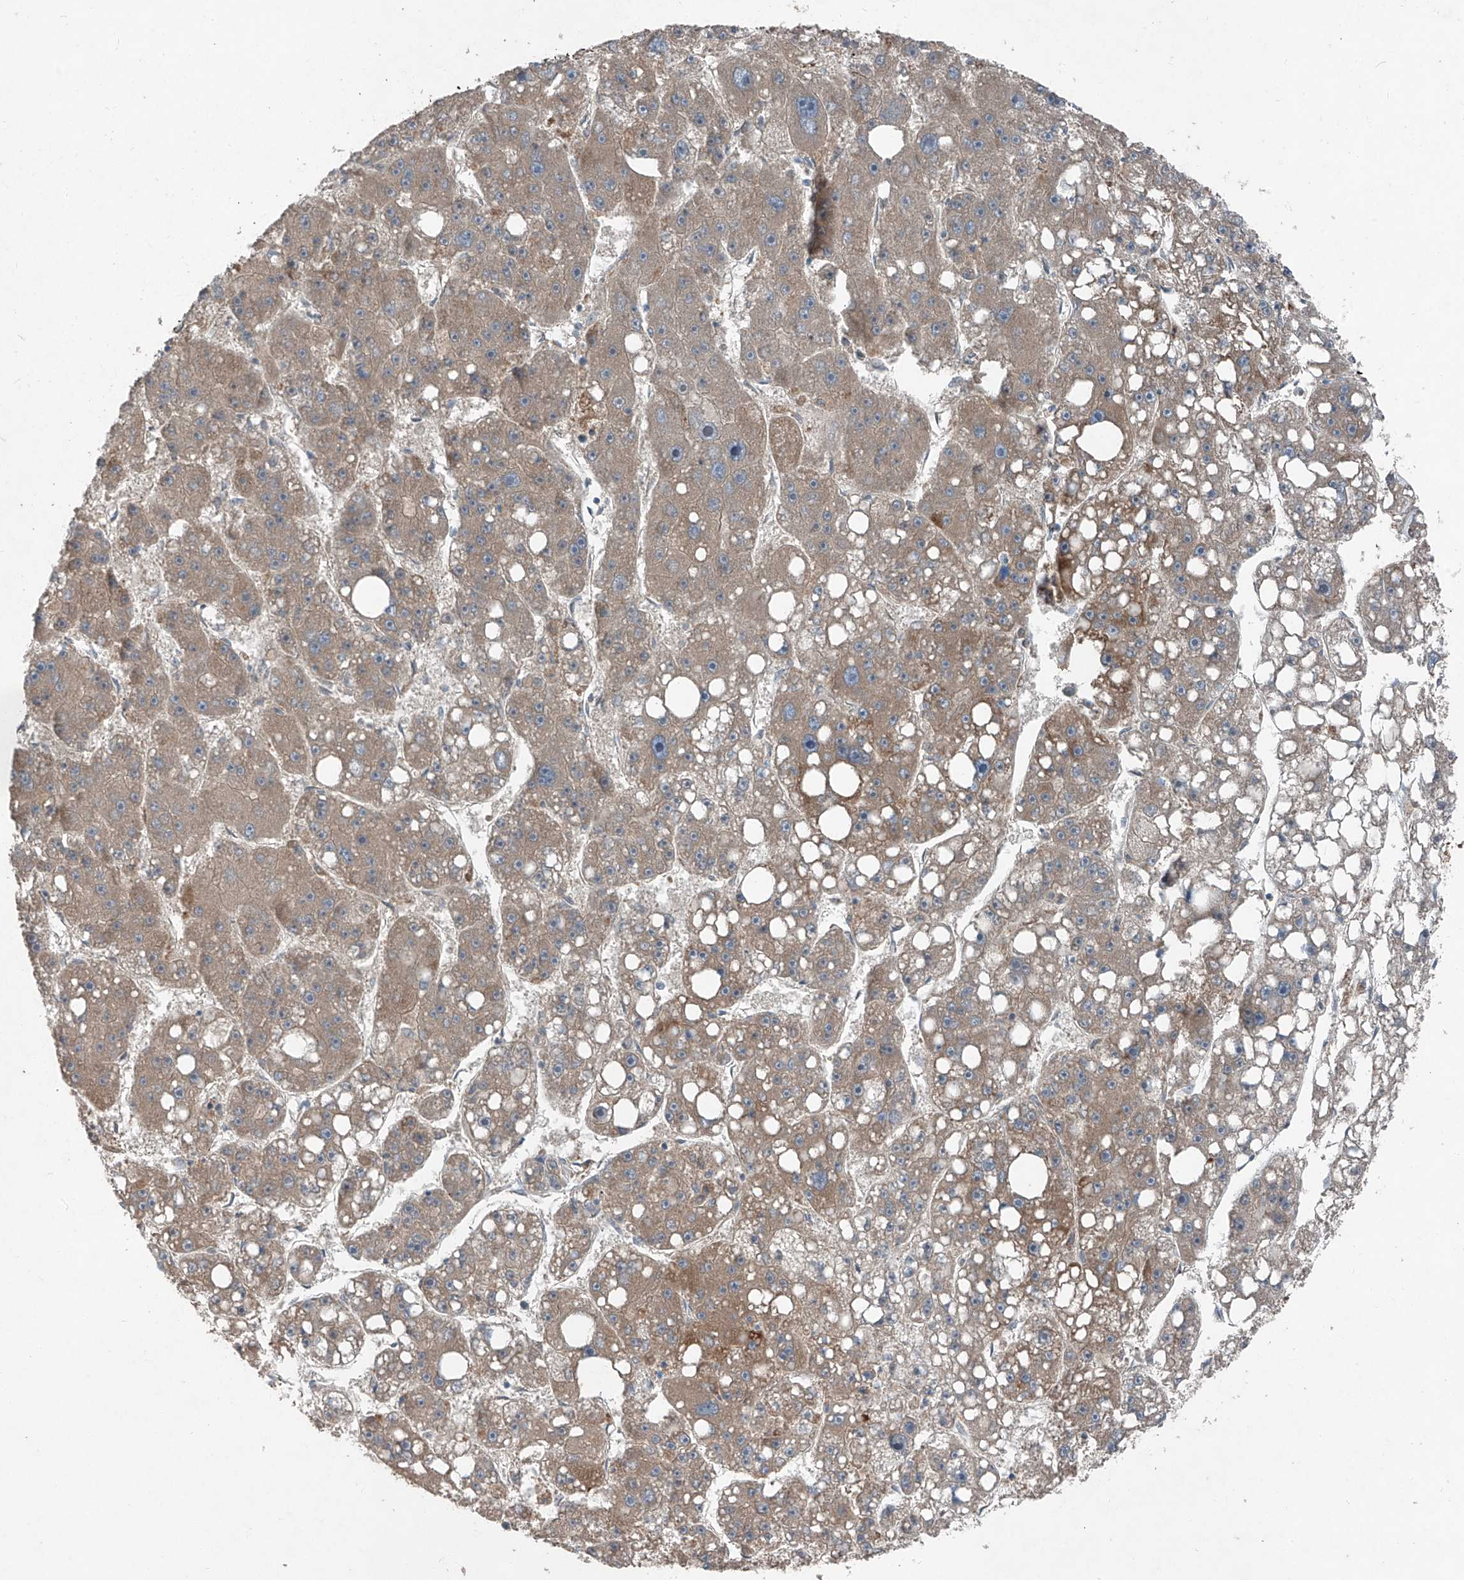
{"staining": {"intensity": "weak", "quantity": "25%-75%", "location": "cytoplasmic/membranous"}, "tissue": "liver cancer", "cell_type": "Tumor cells", "image_type": "cancer", "snomed": [{"axis": "morphology", "description": "Carcinoma, Hepatocellular, NOS"}, {"axis": "topography", "description": "Liver"}], "caption": "Protein staining reveals weak cytoplasmic/membranous staining in approximately 25%-75% of tumor cells in liver cancer.", "gene": "FOXRED2", "patient": {"sex": "female", "age": 61}}